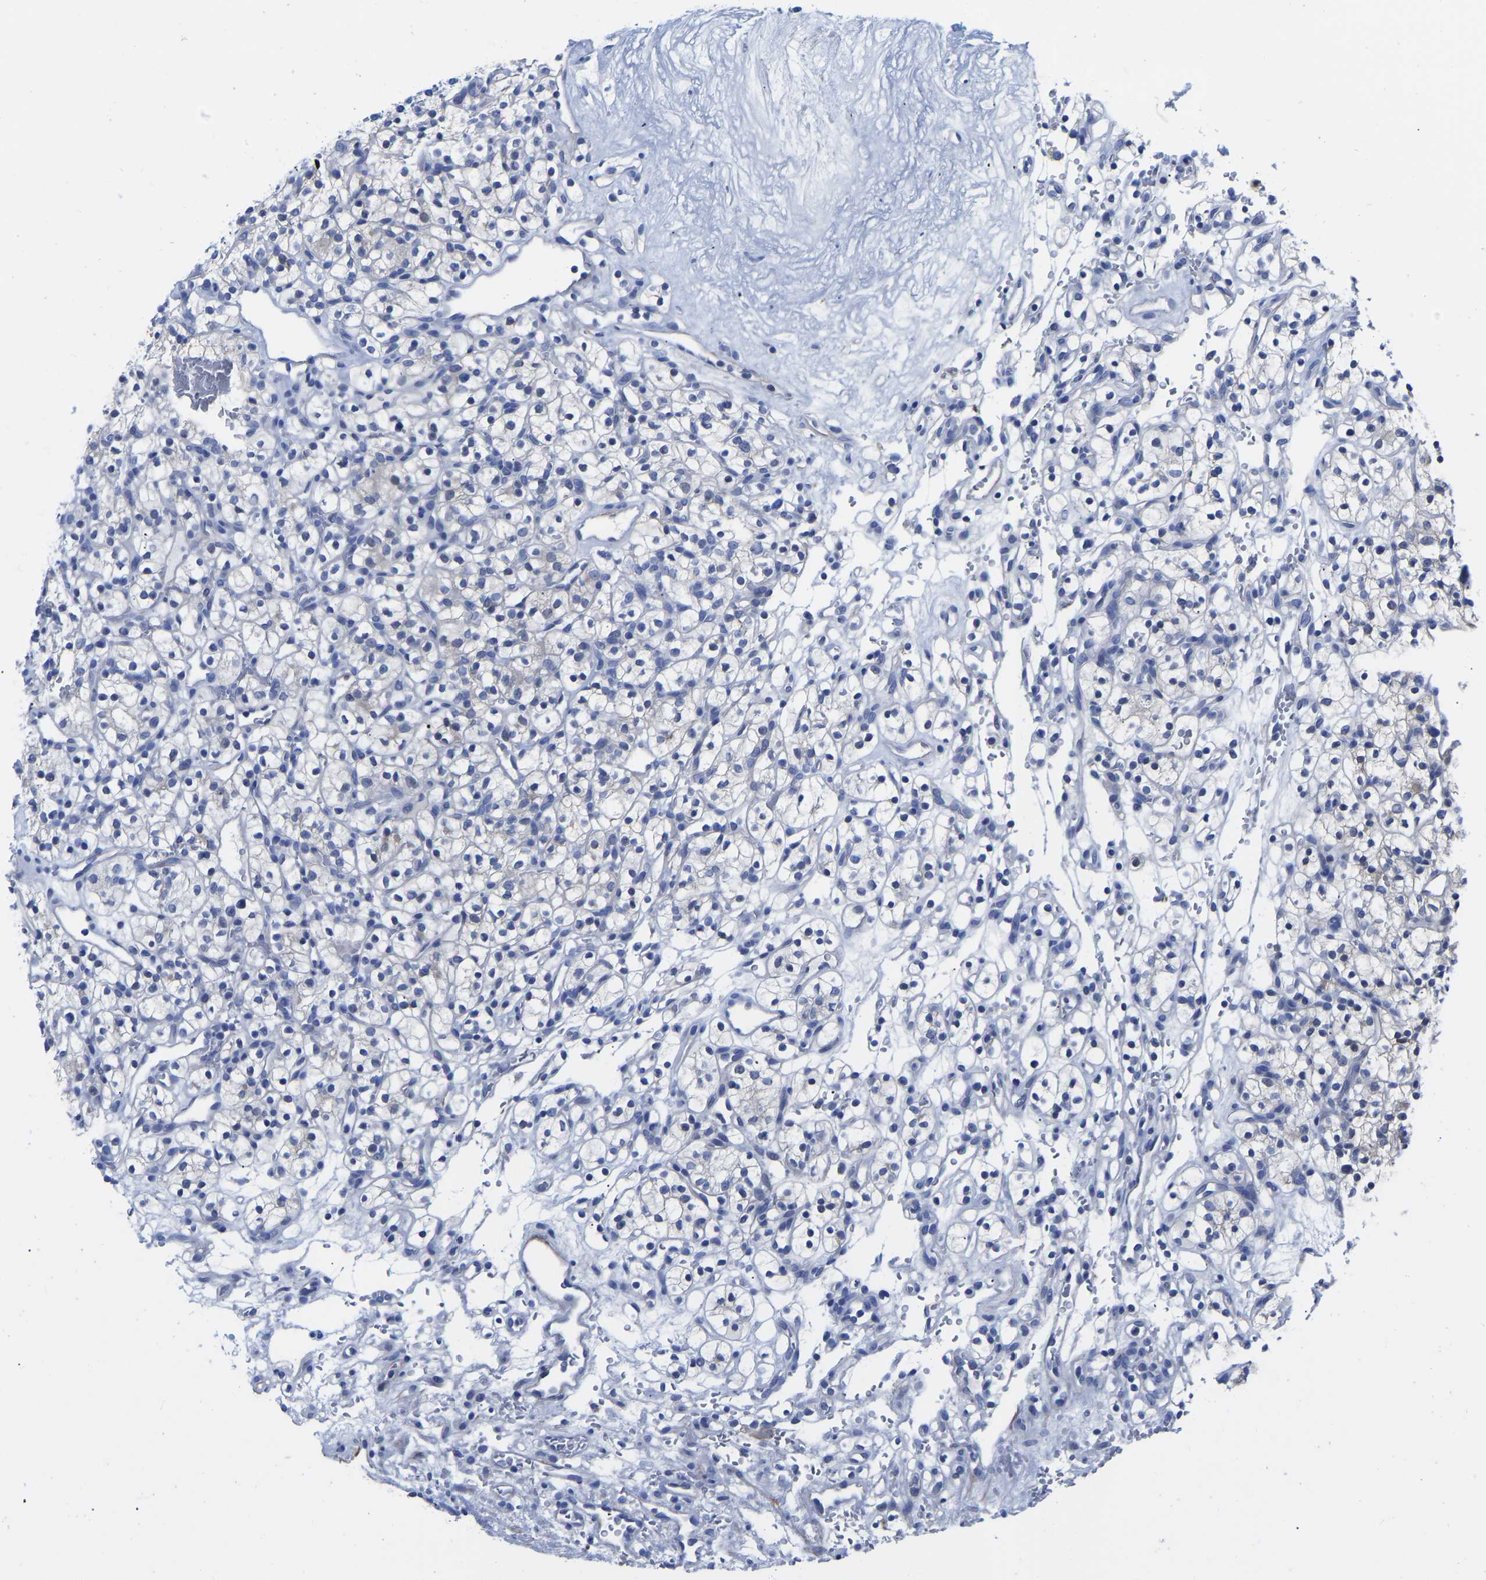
{"staining": {"intensity": "negative", "quantity": "none", "location": "none"}, "tissue": "renal cancer", "cell_type": "Tumor cells", "image_type": "cancer", "snomed": [{"axis": "morphology", "description": "Adenocarcinoma, NOS"}, {"axis": "topography", "description": "Kidney"}], "caption": "Human renal cancer (adenocarcinoma) stained for a protein using immunohistochemistry (IHC) exhibits no positivity in tumor cells.", "gene": "GPA33", "patient": {"sex": "female", "age": 57}}